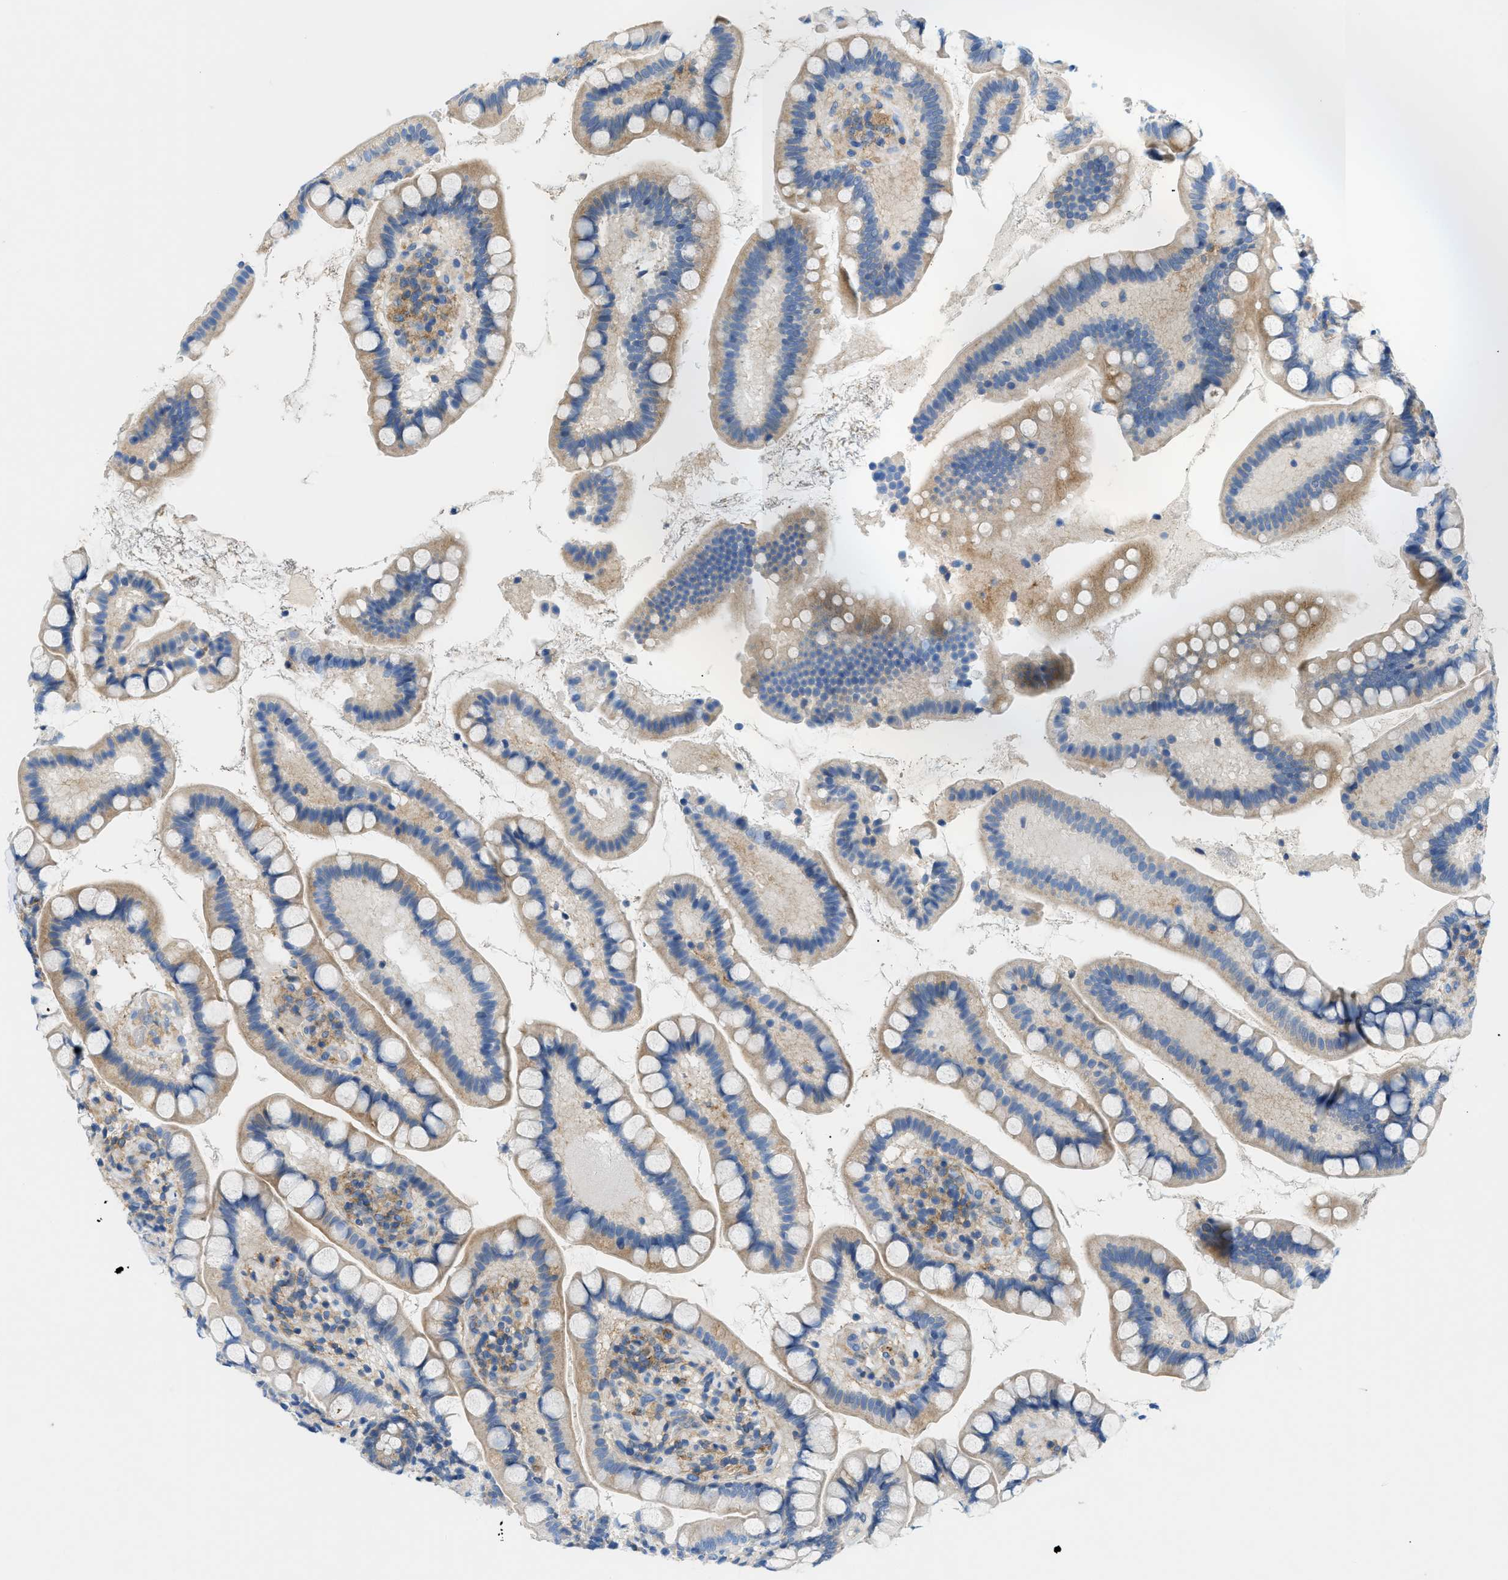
{"staining": {"intensity": "weak", "quantity": ">75%", "location": "cytoplasmic/membranous"}, "tissue": "small intestine", "cell_type": "Glandular cells", "image_type": "normal", "snomed": [{"axis": "morphology", "description": "Normal tissue, NOS"}, {"axis": "topography", "description": "Small intestine"}], "caption": "Immunohistochemistry micrograph of benign small intestine: human small intestine stained using immunohistochemistry (IHC) exhibits low levels of weak protein expression localized specifically in the cytoplasmic/membranous of glandular cells, appearing as a cytoplasmic/membranous brown color.", "gene": "ORAI1", "patient": {"sex": "female", "age": 84}}